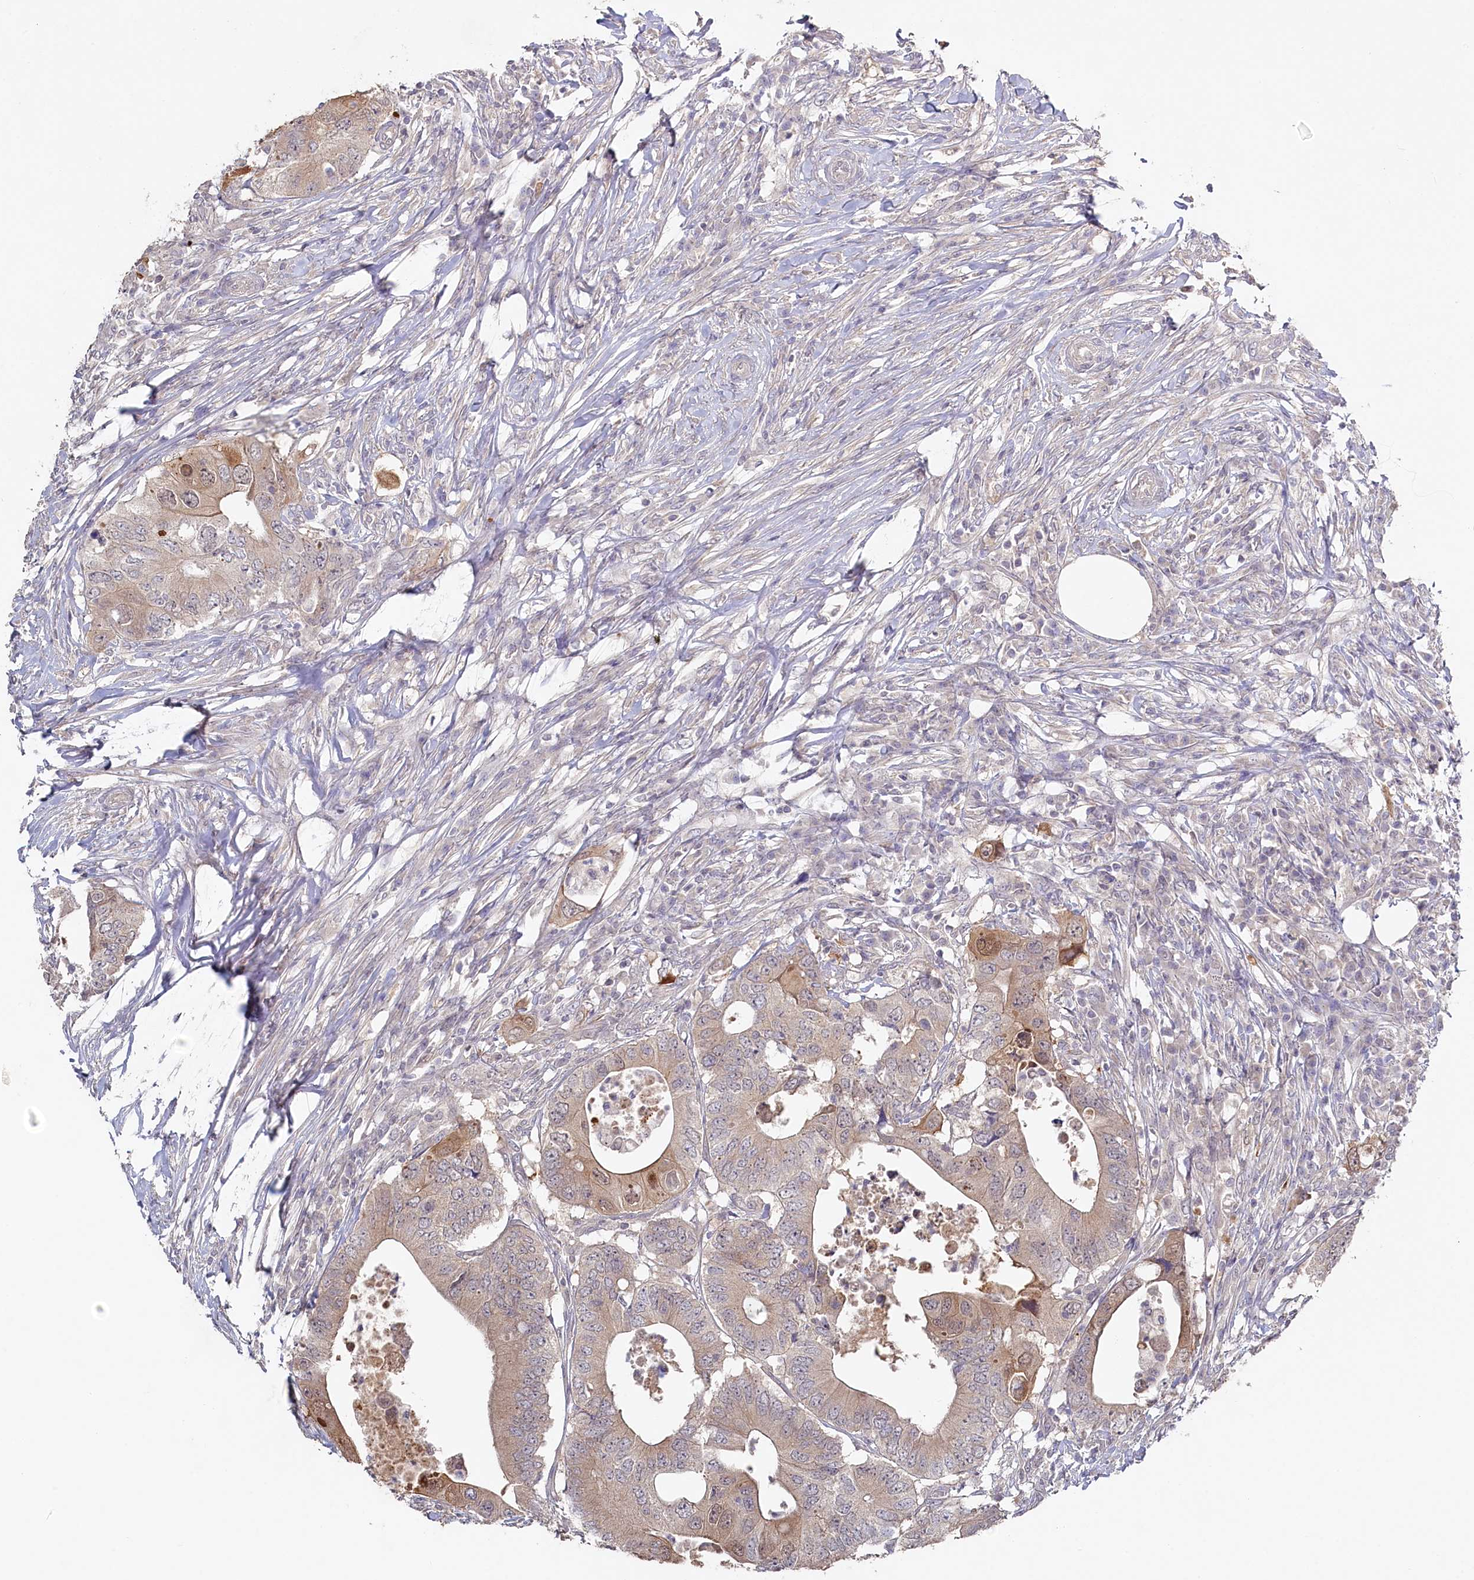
{"staining": {"intensity": "weak", "quantity": "25%-75%", "location": "cytoplasmic/membranous"}, "tissue": "colorectal cancer", "cell_type": "Tumor cells", "image_type": "cancer", "snomed": [{"axis": "morphology", "description": "Adenocarcinoma, NOS"}, {"axis": "topography", "description": "Colon"}], "caption": "The micrograph exhibits staining of adenocarcinoma (colorectal), revealing weak cytoplasmic/membranous protein positivity (brown color) within tumor cells.", "gene": "AAMDC", "patient": {"sex": "male", "age": 71}}